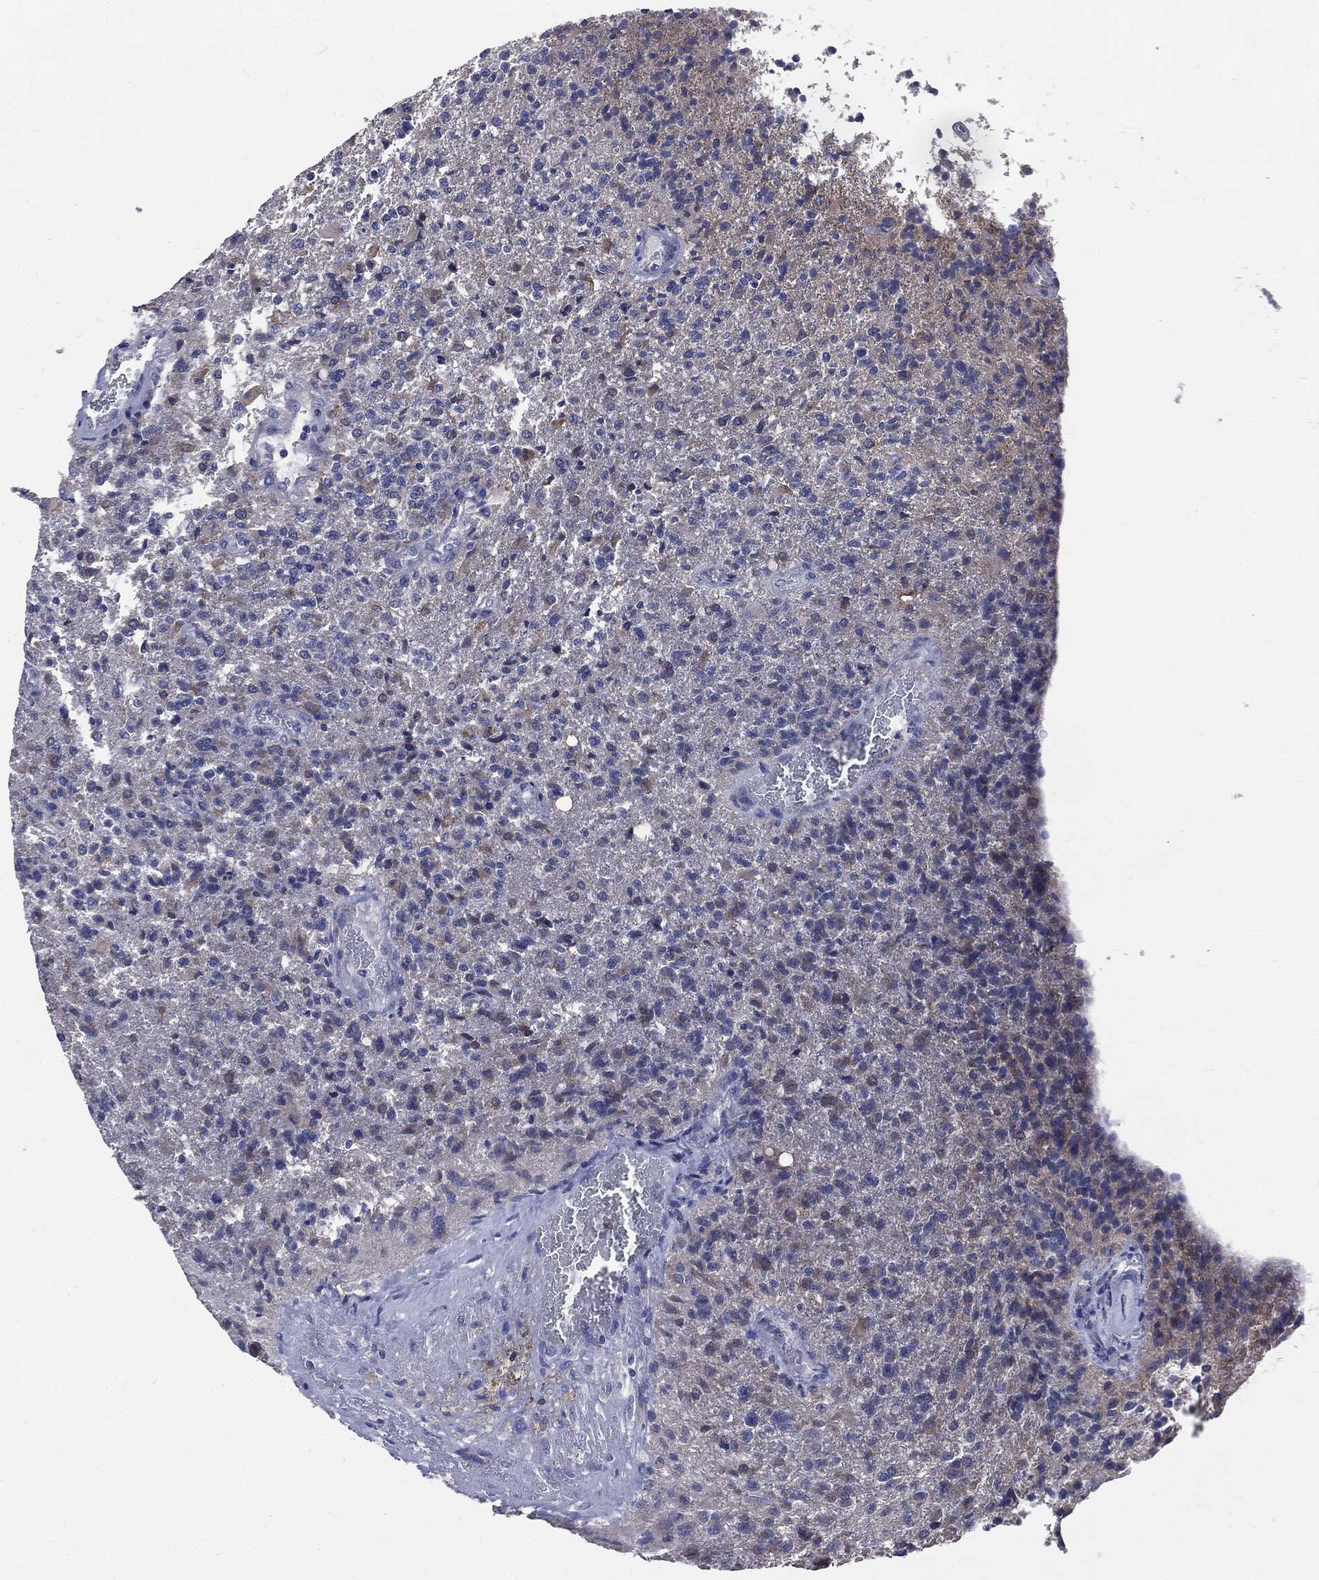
{"staining": {"intensity": "negative", "quantity": "none", "location": "none"}, "tissue": "glioma", "cell_type": "Tumor cells", "image_type": "cancer", "snomed": [{"axis": "morphology", "description": "Glioma, malignant, High grade"}, {"axis": "topography", "description": "Brain"}], "caption": "This photomicrograph is of glioma stained with immunohistochemistry to label a protein in brown with the nuclei are counter-stained blue. There is no positivity in tumor cells. Brightfield microscopy of IHC stained with DAB (brown) and hematoxylin (blue), captured at high magnification.", "gene": "PTGS2", "patient": {"sex": "male", "age": 56}}